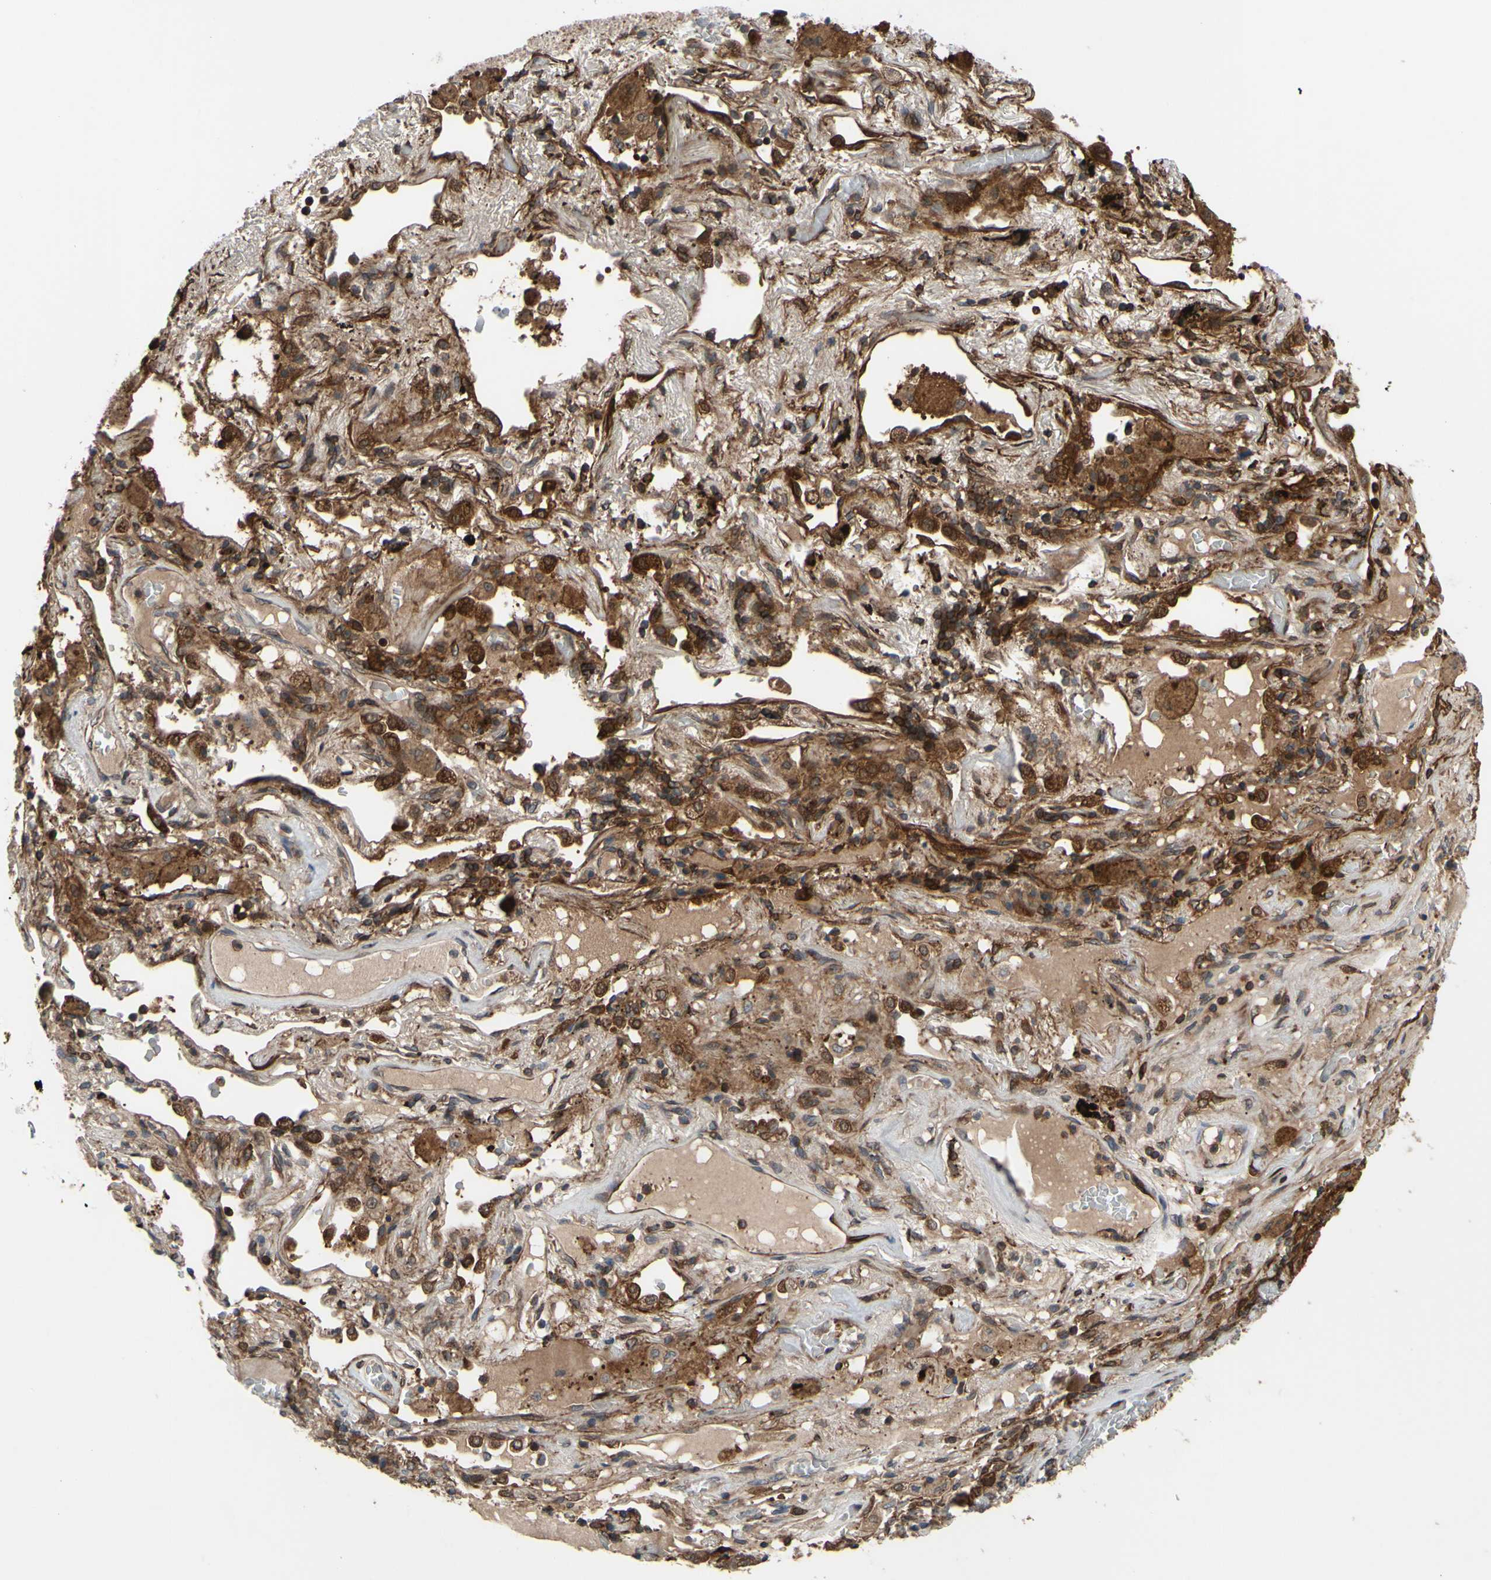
{"staining": {"intensity": "strong", "quantity": ">75%", "location": "cytoplasmic/membranous"}, "tissue": "lung cancer", "cell_type": "Tumor cells", "image_type": "cancer", "snomed": [{"axis": "morphology", "description": "Squamous cell carcinoma, NOS"}, {"axis": "topography", "description": "Lung"}], "caption": "Tumor cells display high levels of strong cytoplasmic/membranous staining in approximately >75% of cells in squamous cell carcinoma (lung). The staining is performed using DAB (3,3'-diaminobenzidine) brown chromogen to label protein expression. The nuclei are counter-stained blue using hematoxylin.", "gene": "PRAF2", "patient": {"sex": "male", "age": 57}}